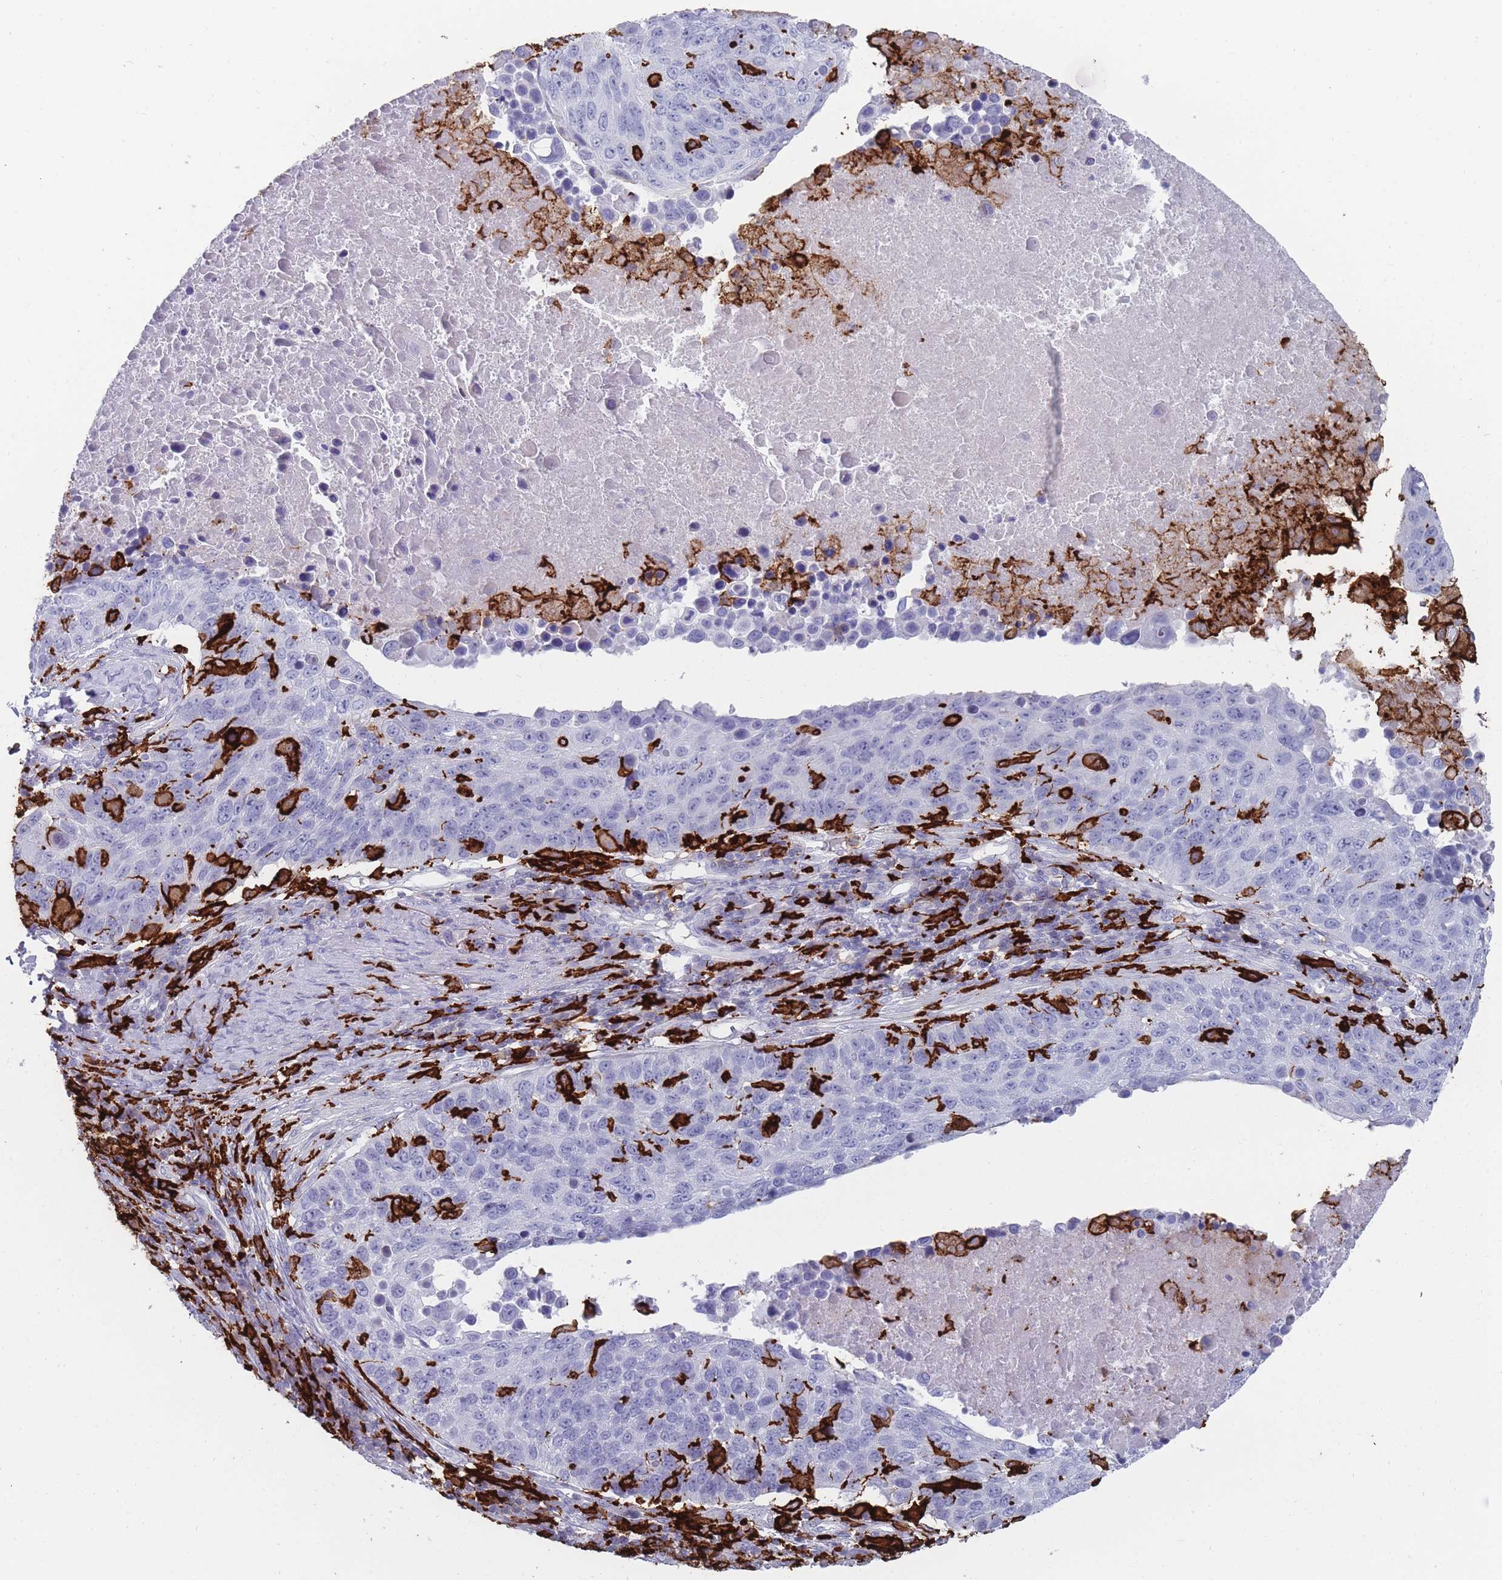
{"staining": {"intensity": "negative", "quantity": "none", "location": "none"}, "tissue": "lung cancer", "cell_type": "Tumor cells", "image_type": "cancer", "snomed": [{"axis": "morphology", "description": "Normal tissue, NOS"}, {"axis": "morphology", "description": "Squamous cell carcinoma, NOS"}, {"axis": "topography", "description": "Lymph node"}, {"axis": "topography", "description": "Lung"}], "caption": "Image shows no significant protein expression in tumor cells of lung cancer (squamous cell carcinoma).", "gene": "AIF1", "patient": {"sex": "male", "age": 66}}